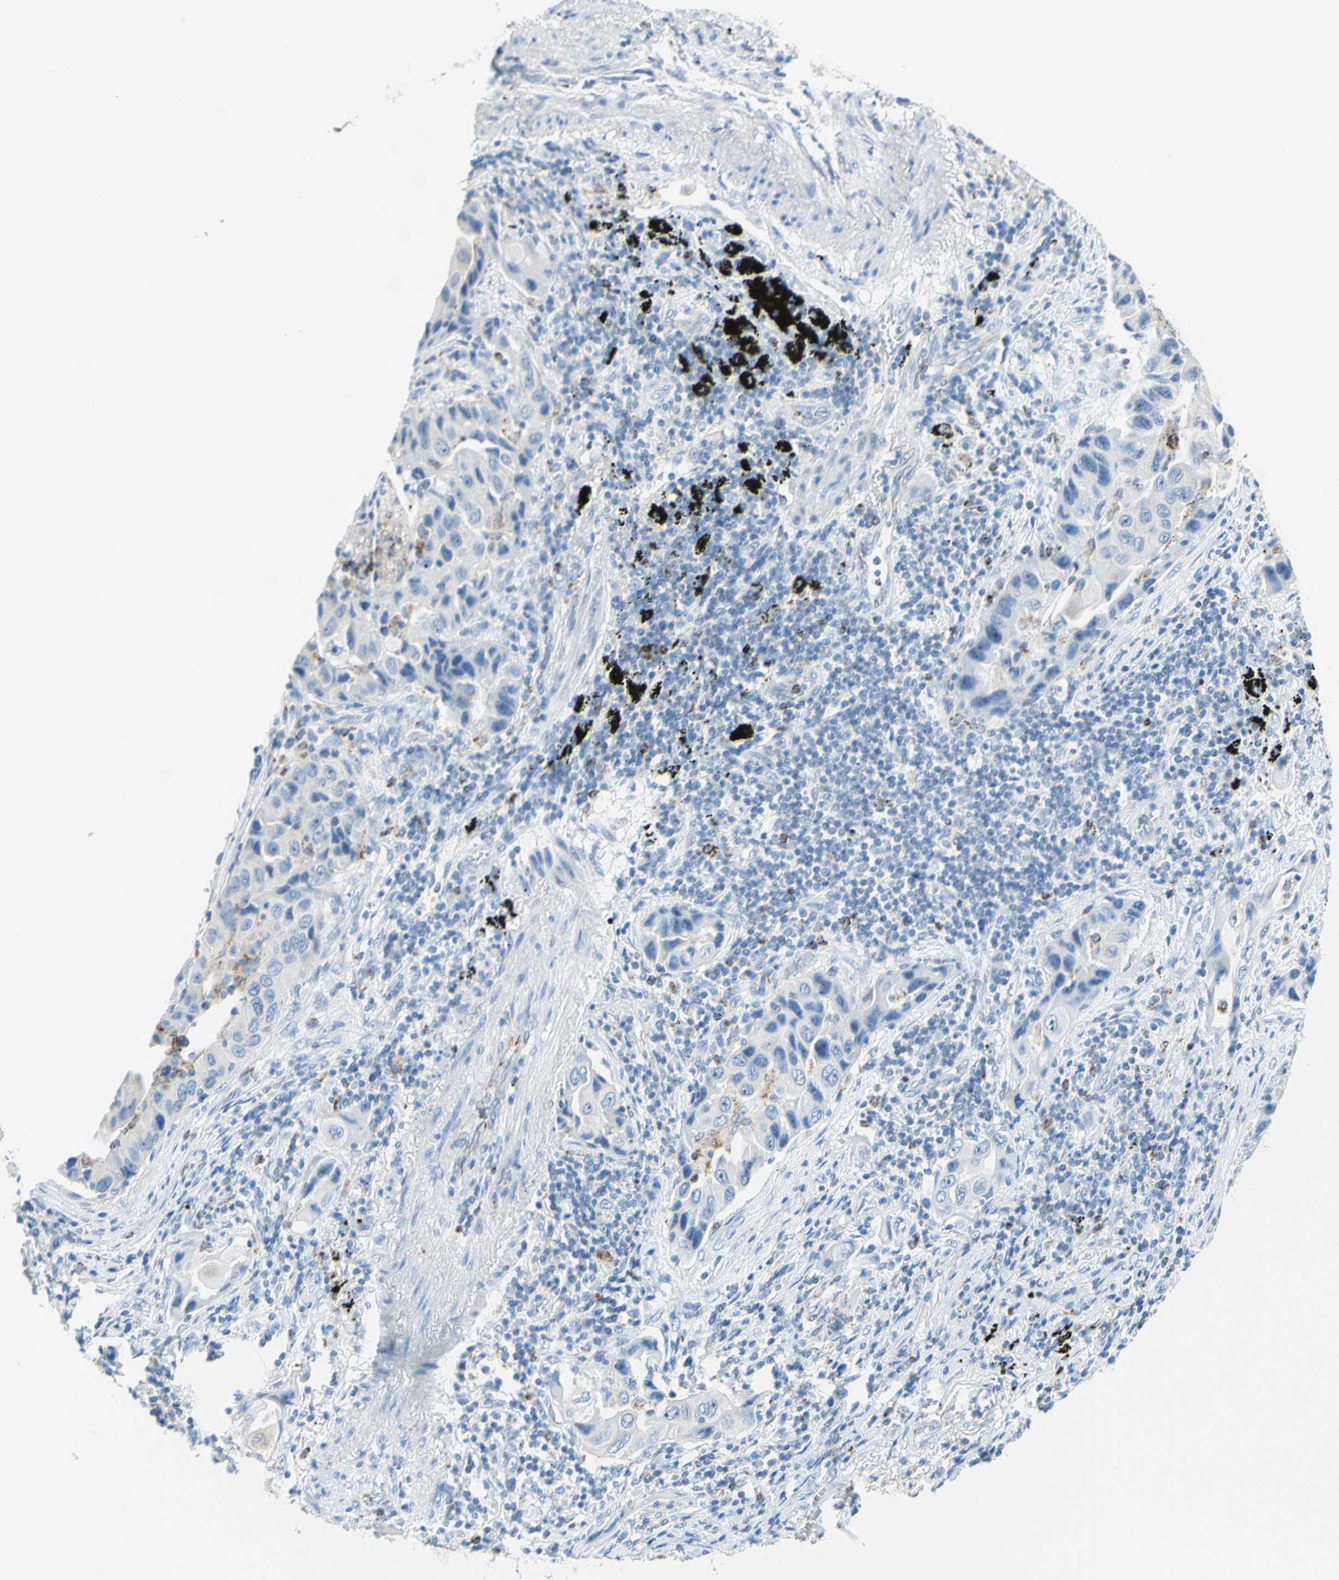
{"staining": {"intensity": "negative", "quantity": "none", "location": "none"}, "tissue": "lung cancer", "cell_type": "Tumor cells", "image_type": "cancer", "snomed": [{"axis": "morphology", "description": "Adenocarcinoma, NOS"}, {"axis": "topography", "description": "Lung"}], "caption": "Tumor cells show no significant positivity in adenocarcinoma (lung).", "gene": "CYSLTR1", "patient": {"sex": "female", "age": 65}}